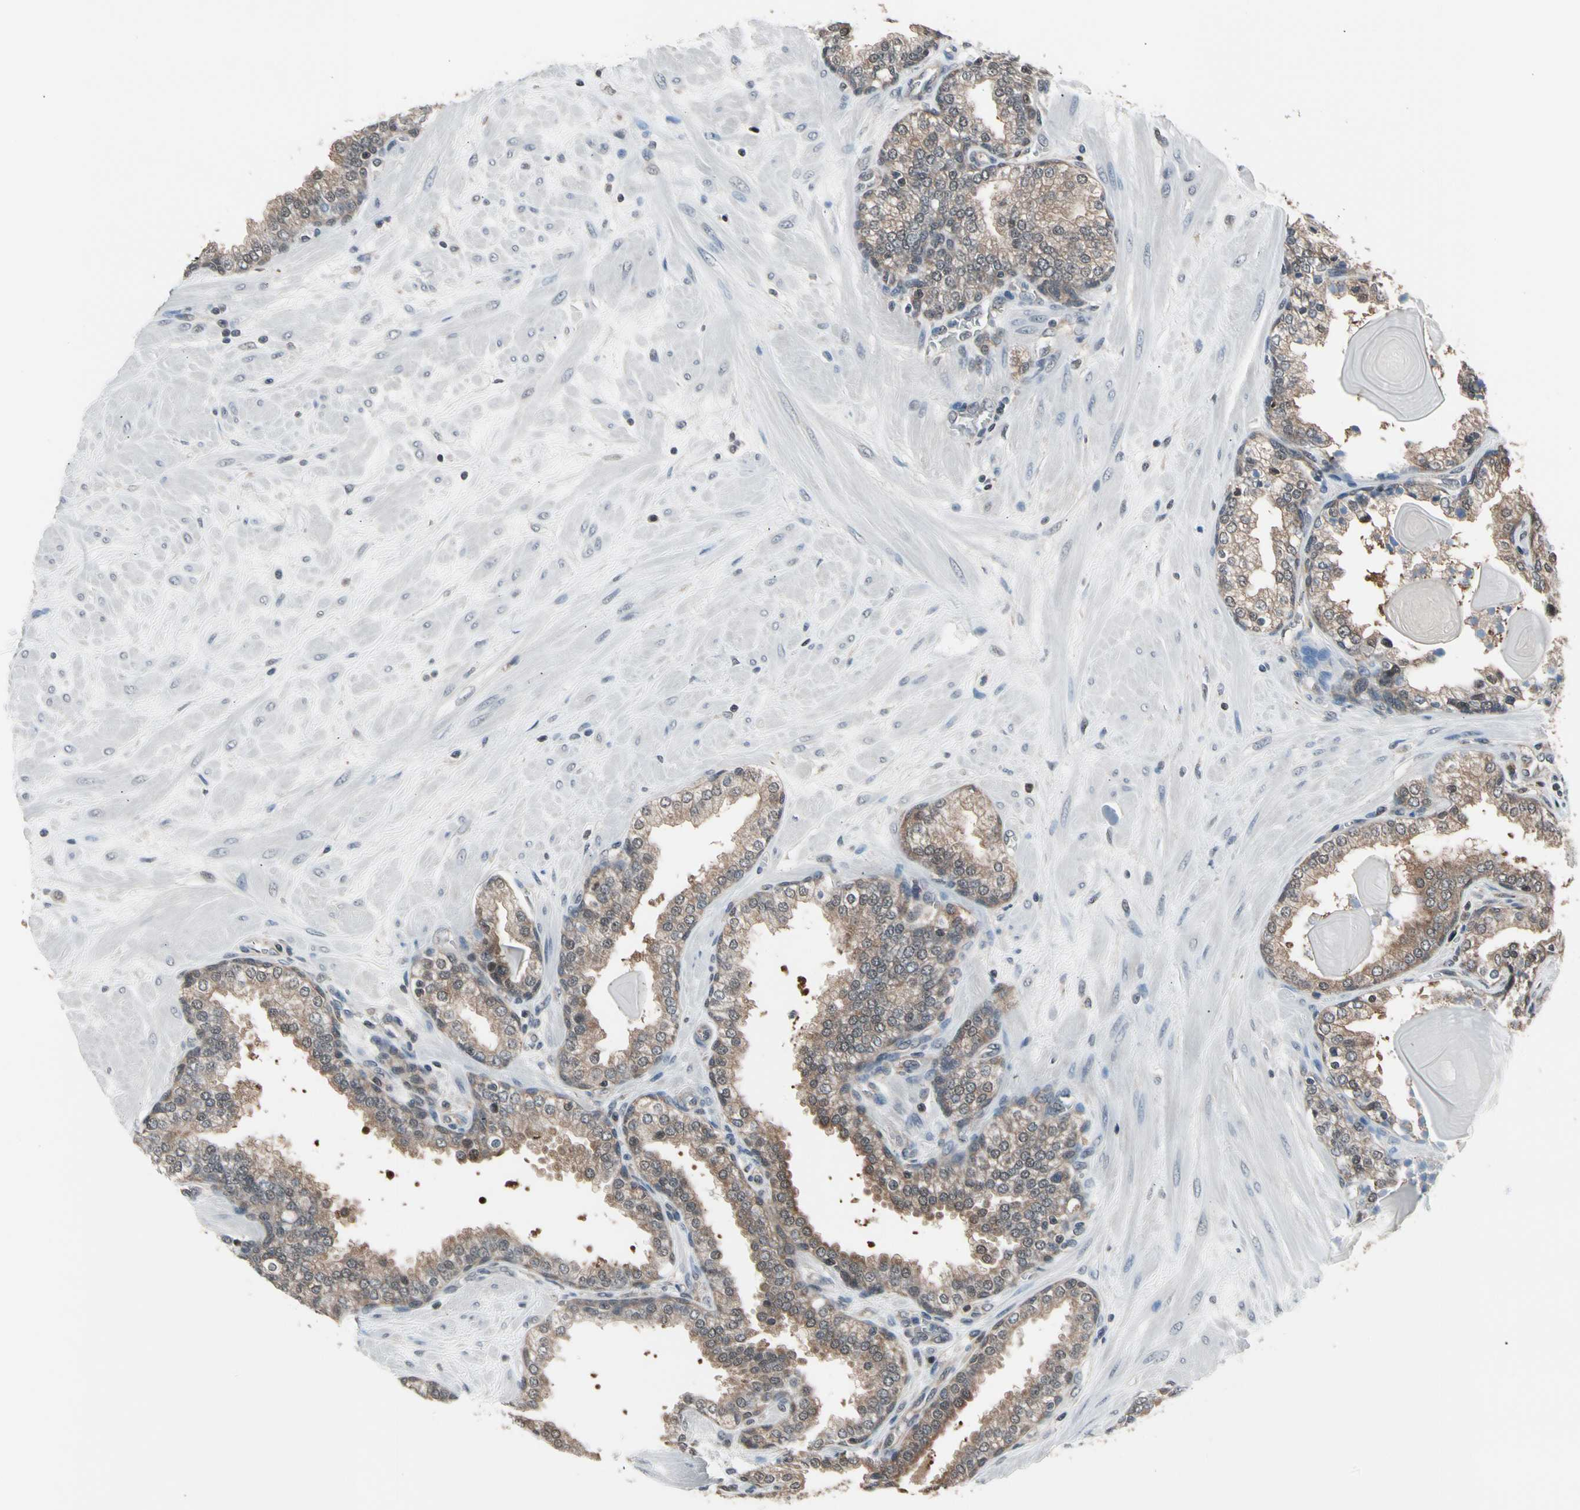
{"staining": {"intensity": "moderate", "quantity": ">75%", "location": "cytoplasmic/membranous"}, "tissue": "prostate", "cell_type": "Glandular cells", "image_type": "normal", "snomed": [{"axis": "morphology", "description": "Normal tissue, NOS"}, {"axis": "topography", "description": "Prostate"}], "caption": "Glandular cells reveal medium levels of moderate cytoplasmic/membranous expression in approximately >75% of cells in benign human prostate.", "gene": "ENSG00000256646", "patient": {"sex": "male", "age": 51}}